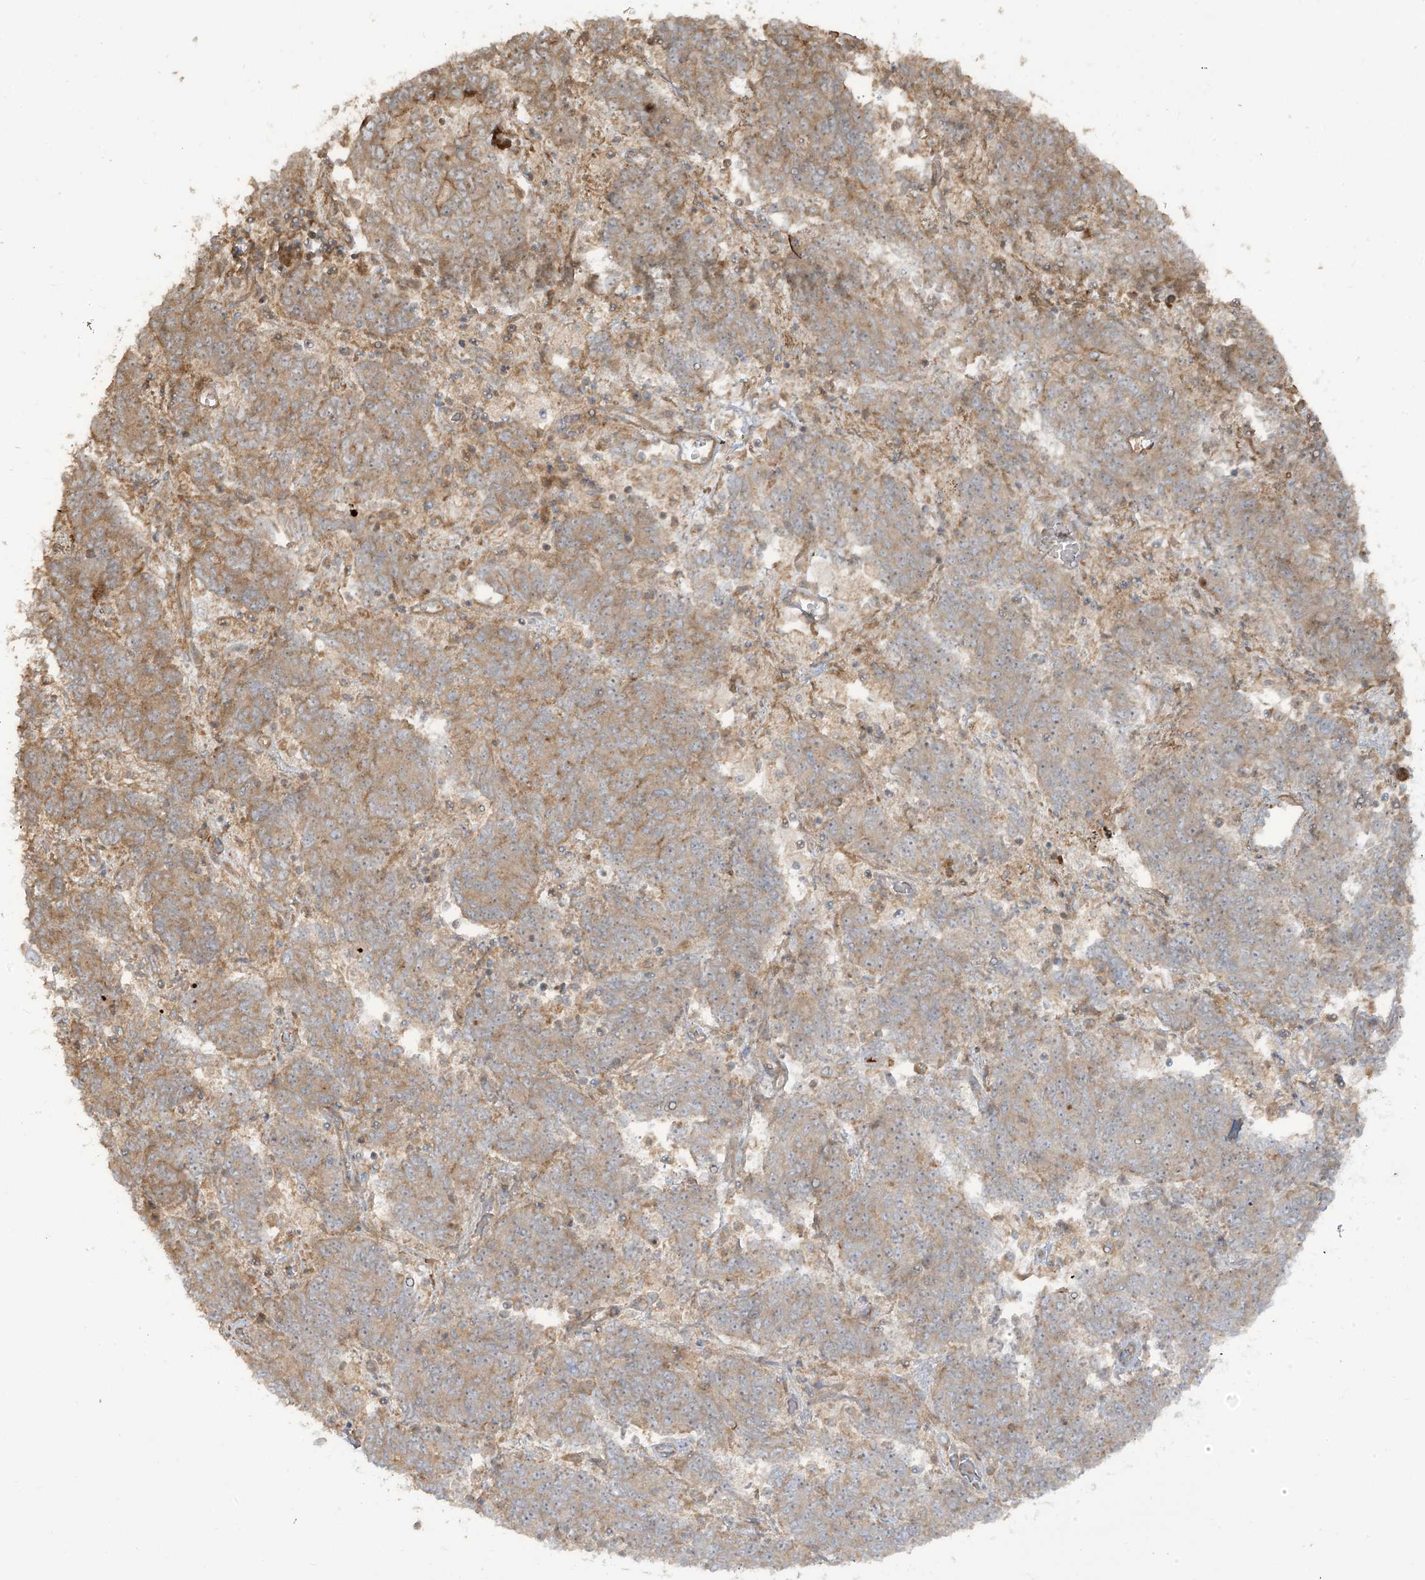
{"staining": {"intensity": "moderate", "quantity": "25%-75%", "location": "cytoplasmic/membranous"}, "tissue": "endometrial cancer", "cell_type": "Tumor cells", "image_type": "cancer", "snomed": [{"axis": "morphology", "description": "Adenocarcinoma, NOS"}, {"axis": "topography", "description": "Endometrium"}], "caption": "A histopathology image of endometrial cancer stained for a protein displays moderate cytoplasmic/membranous brown staining in tumor cells.", "gene": "ENTR1", "patient": {"sex": "female", "age": 80}}